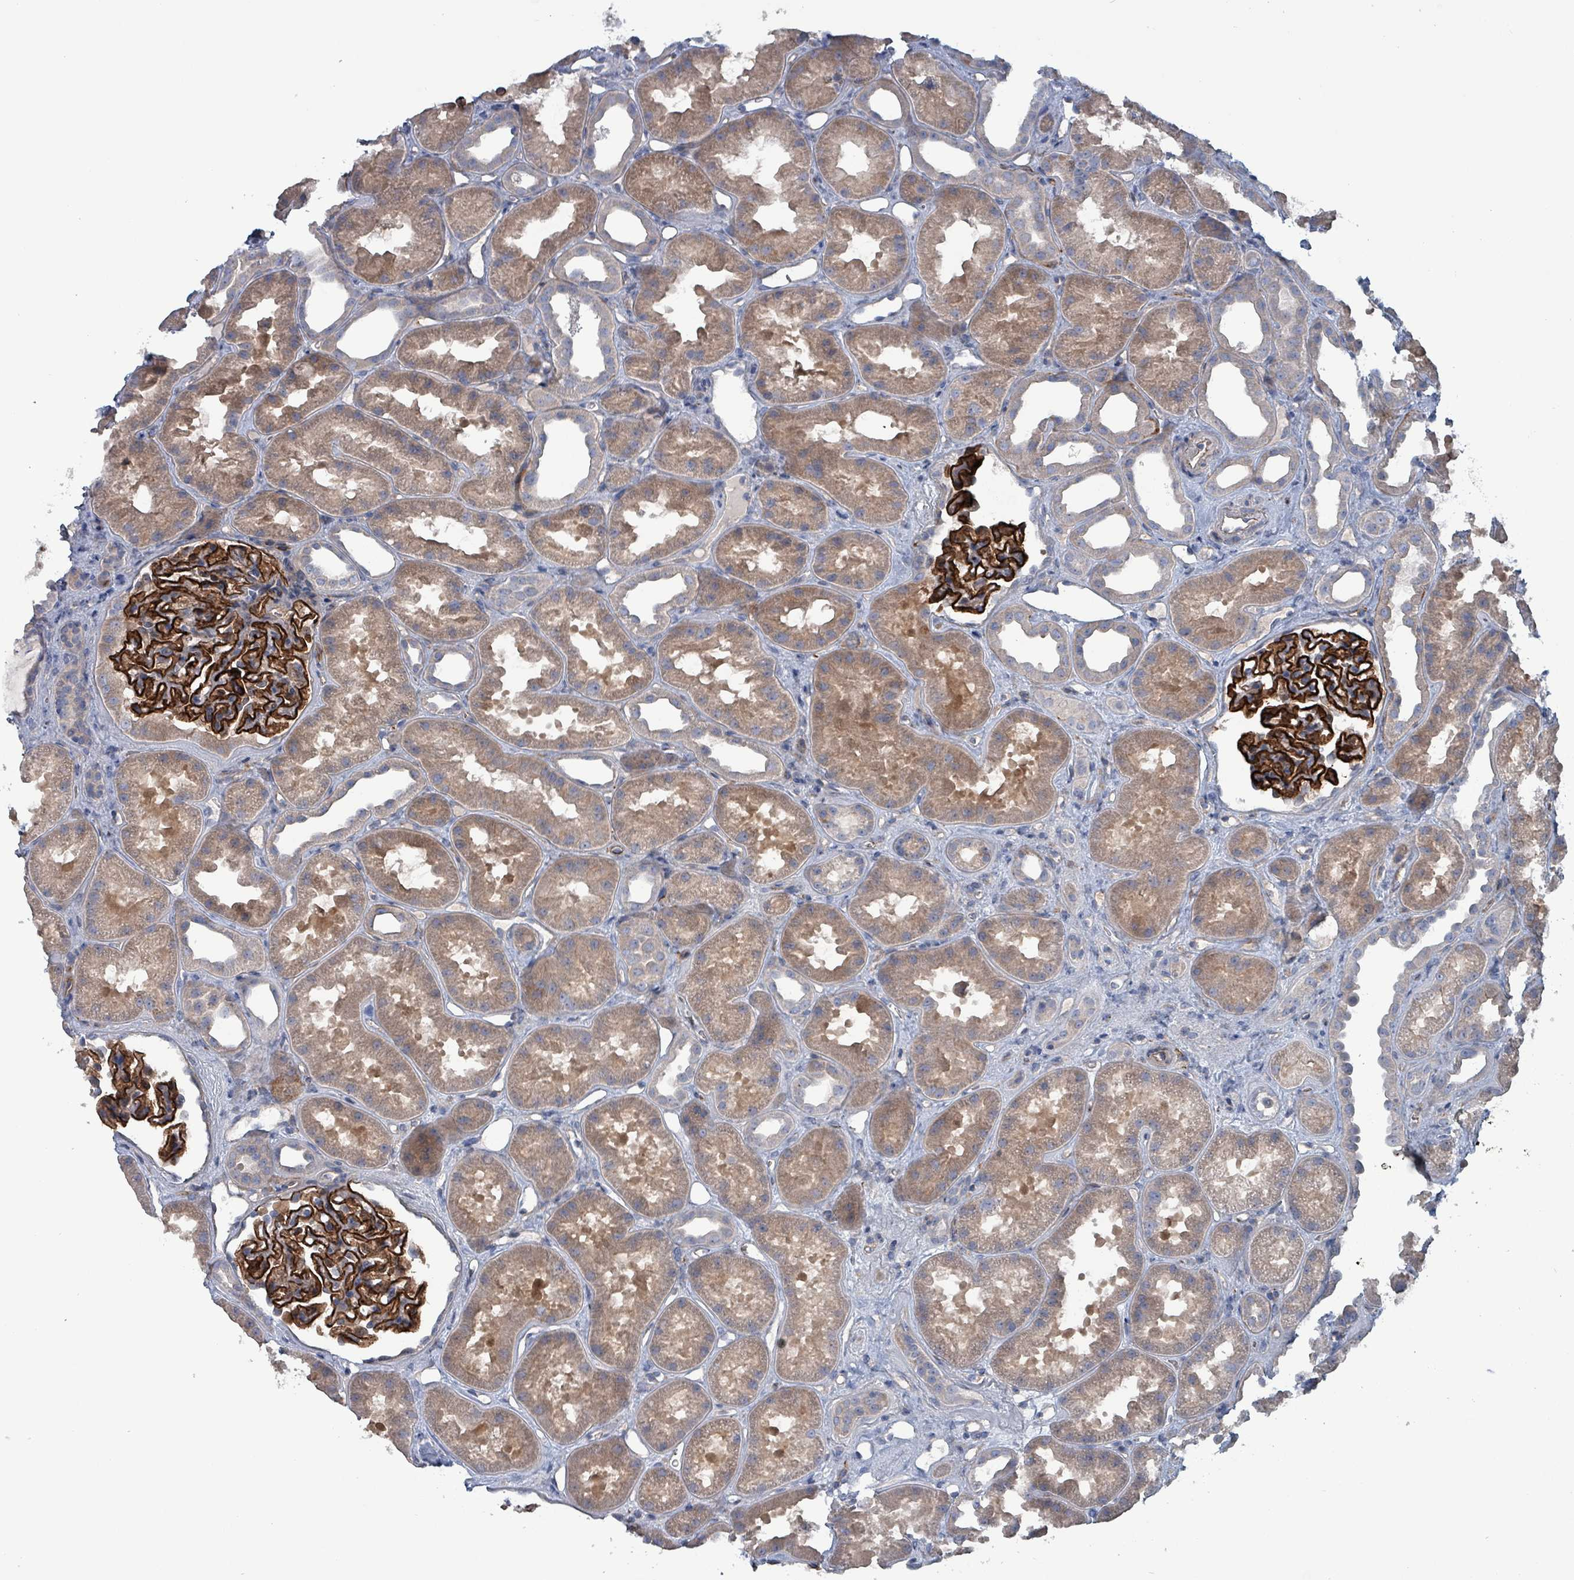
{"staining": {"intensity": "strong", "quantity": ">75%", "location": "cytoplasmic/membranous"}, "tissue": "kidney", "cell_type": "Cells in glomeruli", "image_type": "normal", "snomed": [{"axis": "morphology", "description": "Normal tissue, NOS"}, {"axis": "topography", "description": "Kidney"}], "caption": "This photomicrograph exhibits immunohistochemistry staining of normal kidney, with high strong cytoplasmic/membranous staining in approximately >75% of cells in glomeruli.", "gene": "TAAR5", "patient": {"sex": "male", "age": 61}}